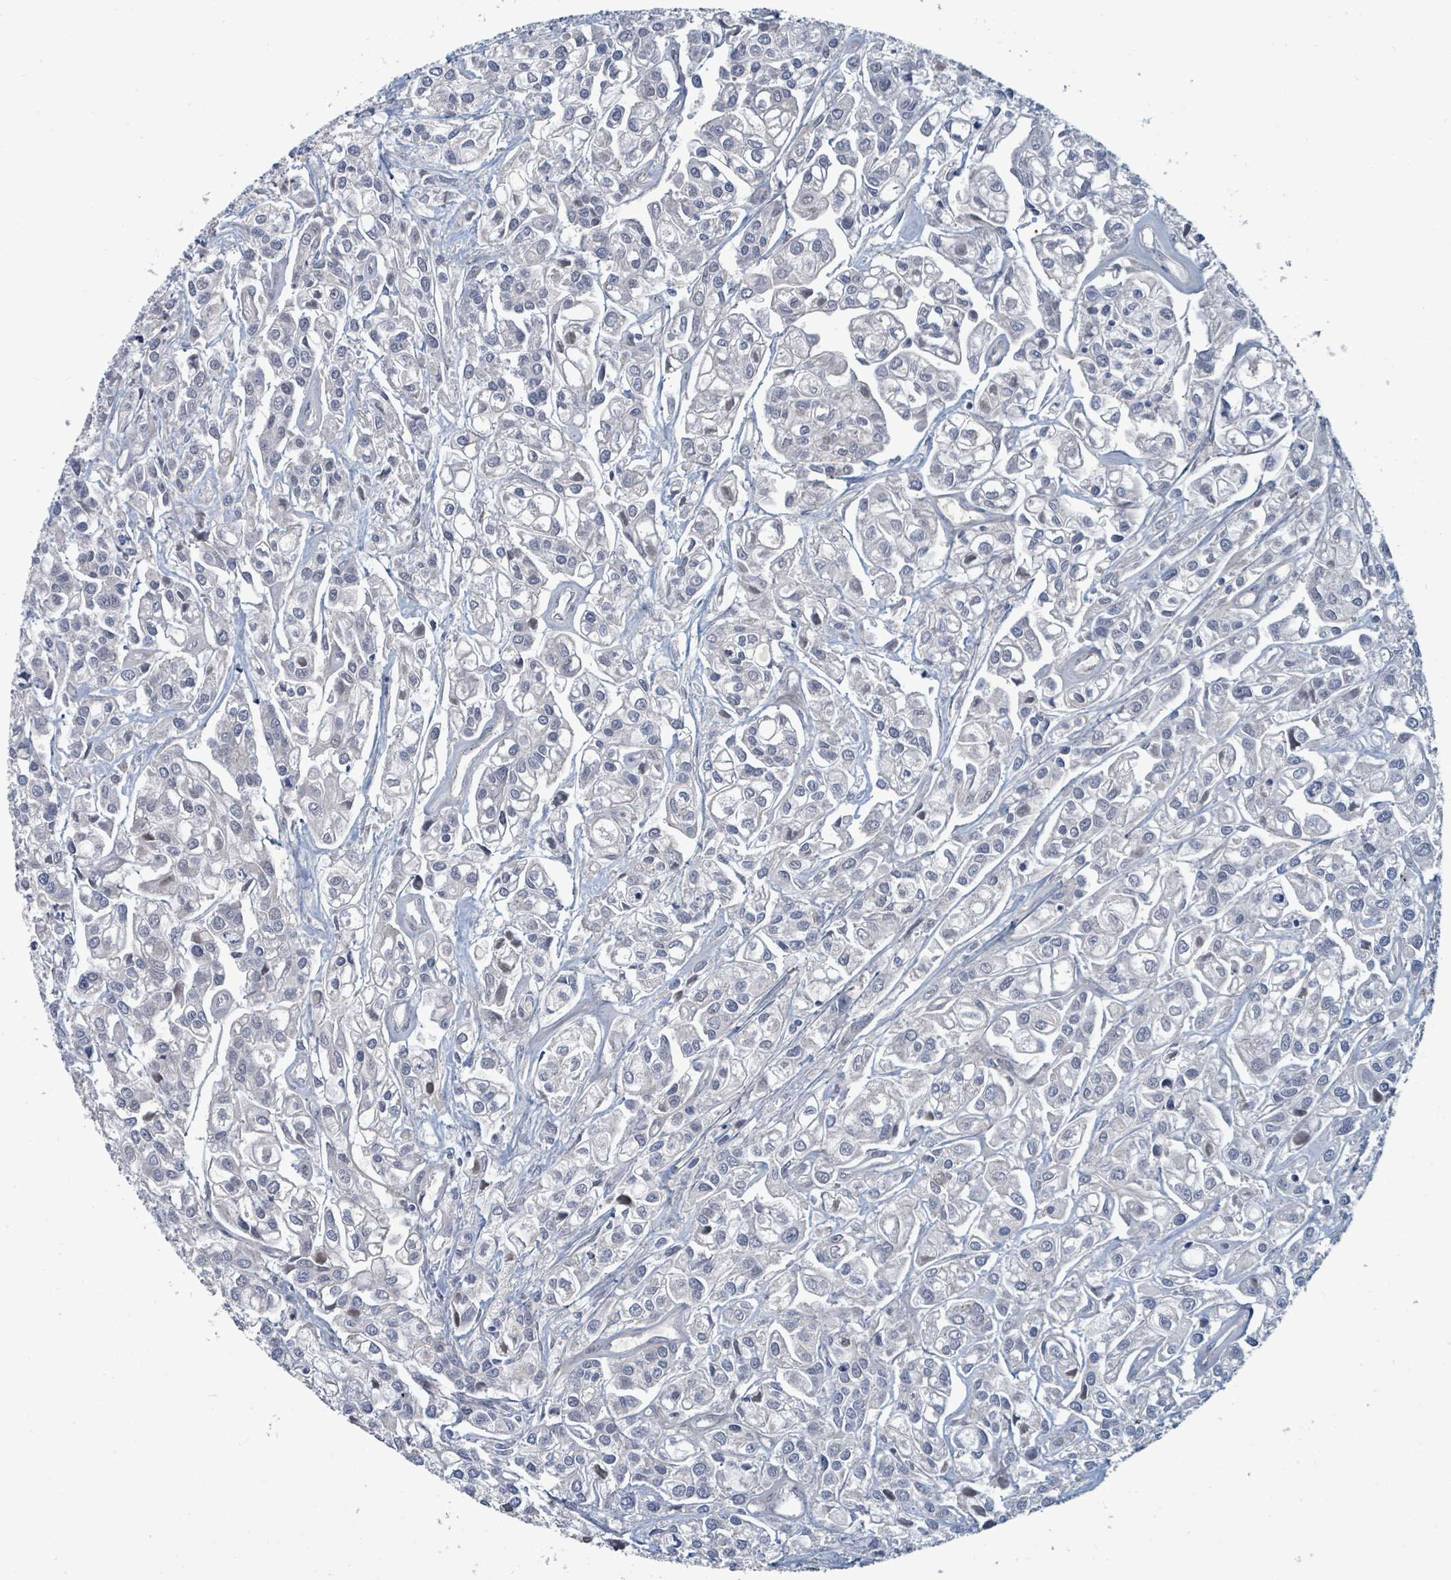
{"staining": {"intensity": "negative", "quantity": "none", "location": "none"}, "tissue": "urothelial cancer", "cell_type": "Tumor cells", "image_type": "cancer", "snomed": [{"axis": "morphology", "description": "Urothelial carcinoma, High grade"}, {"axis": "topography", "description": "Urinary bladder"}], "caption": "Image shows no significant protein staining in tumor cells of urothelial carcinoma (high-grade).", "gene": "TRDMT1", "patient": {"sex": "male", "age": 67}}